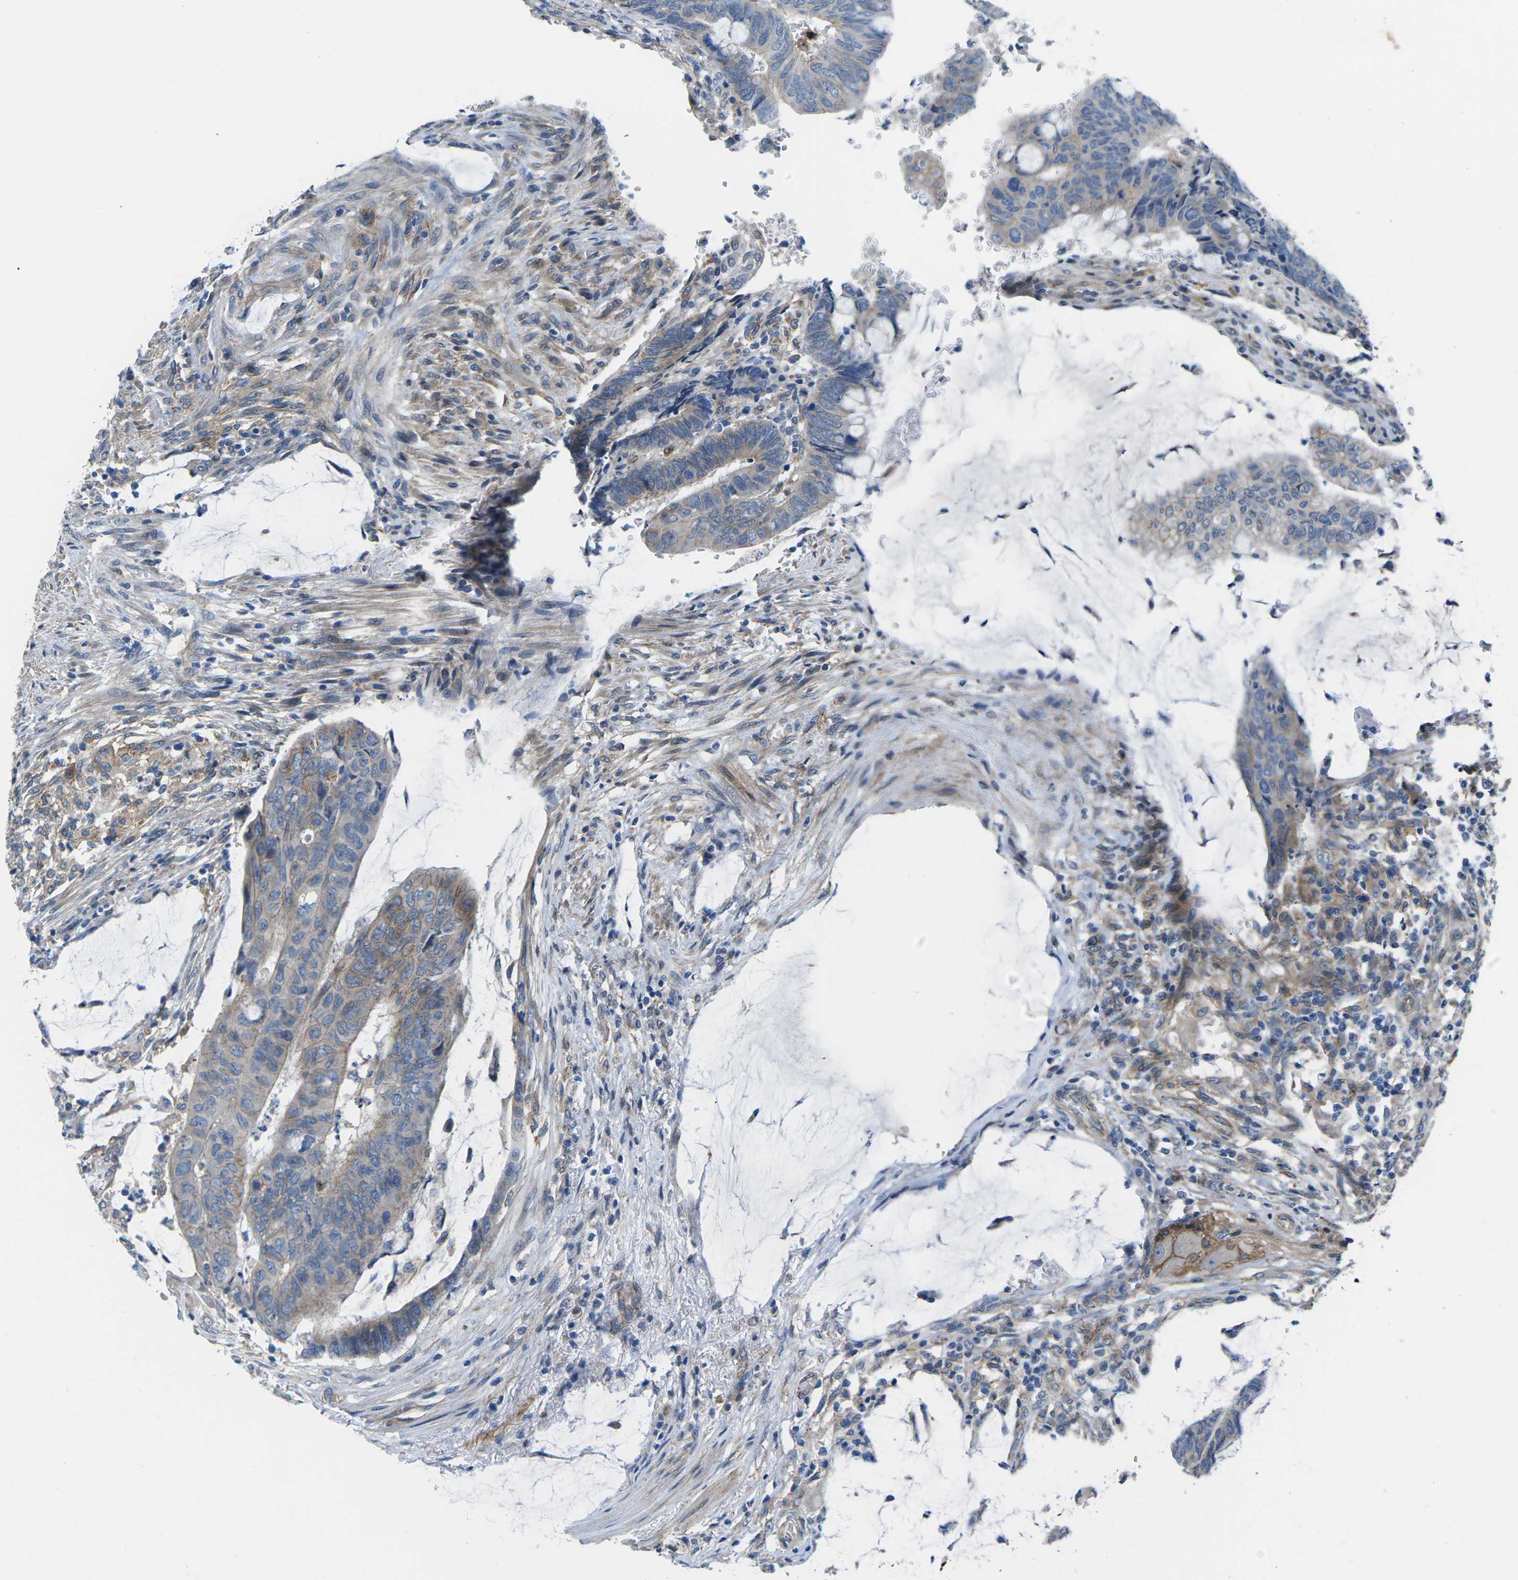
{"staining": {"intensity": "moderate", "quantity": "<25%", "location": "cytoplasmic/membranous"}, "tissue": "colorectal cancer", "cell_type": "Tumor cells", "image_type": "cancer", "snomed": [{"axis": "morphology", "description": "Normal tissue, NOS"}, {"axis": "morphology", "description": "Adenocarcinoma, NOS"}, {"axis": "topography", "description": "Rectum"}], "caption": "Colorectal cancer (adenocarcinoma) stained with immunohistochemistry shows moderate cytoplasmic/membranous positivity in about <25% of tumor cells.", "gene": "CTNND1", "patient": {"sex": "male", "age": 92}}